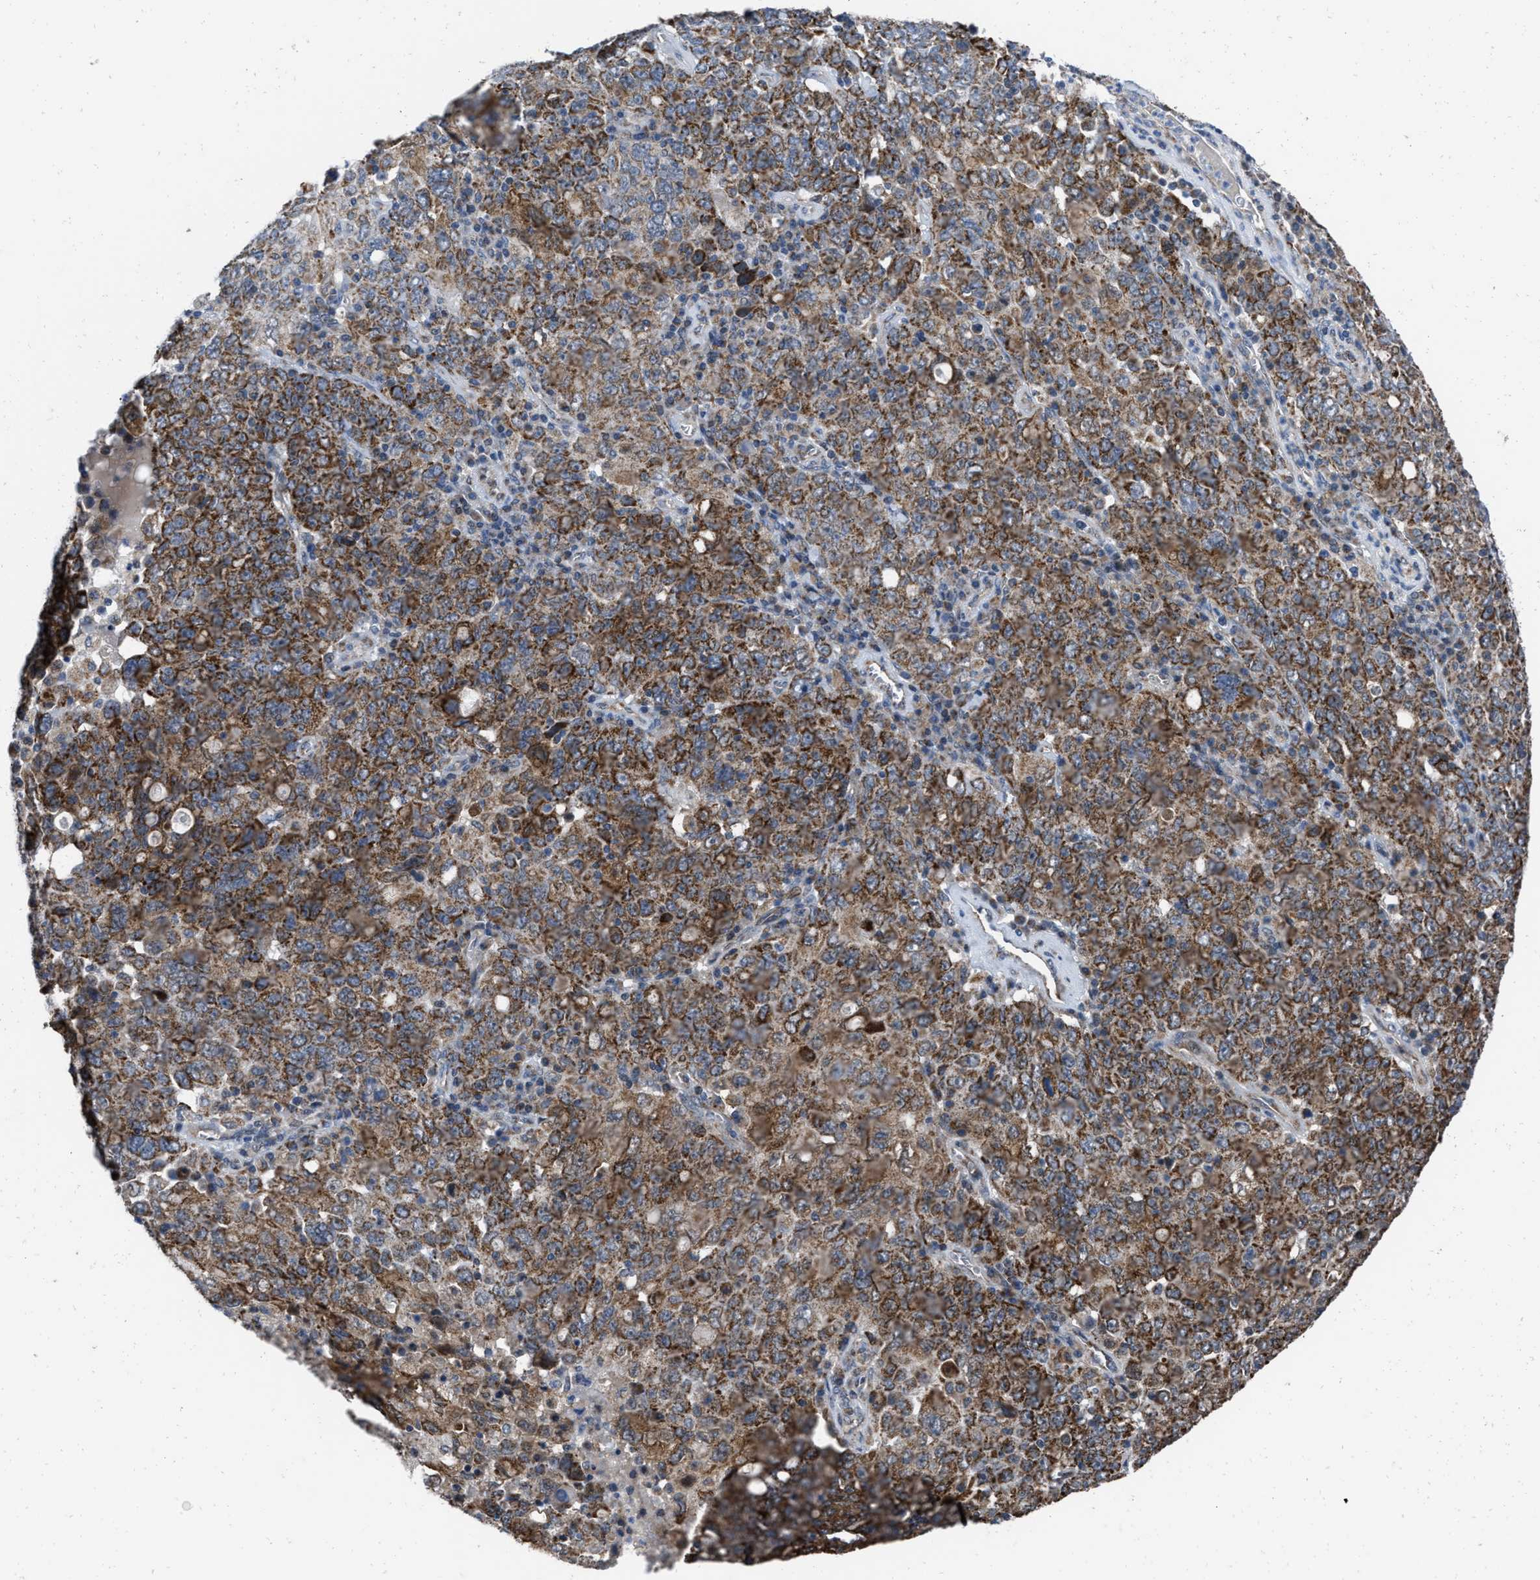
{"staining": {"intensity": "strong", "quantity": "25%-75%", "location": "cytoplasmic/membranous"}, "tissue": "ovarian cancer", "cell_type": "Tumor cells", "image_type": "cancer", "snomed": [{"axis": "morphology", "description": "Carcinoma, endometroid"}, {"axis": "topography", "description": "Ovary"}], "caption": "IHC photomicrograph of neoplastic tissue: ovarian endometroid carcinoma stained using immunohistochemistry (IHC) shows high levels of strong protein expression localized specifically in the cytoplasmic/membranous of tumor cells, appearing as a cytoplasmic/membranous brown color.", "gene": "AKAP1", "patient": {"sex": "female", "age": 62}}